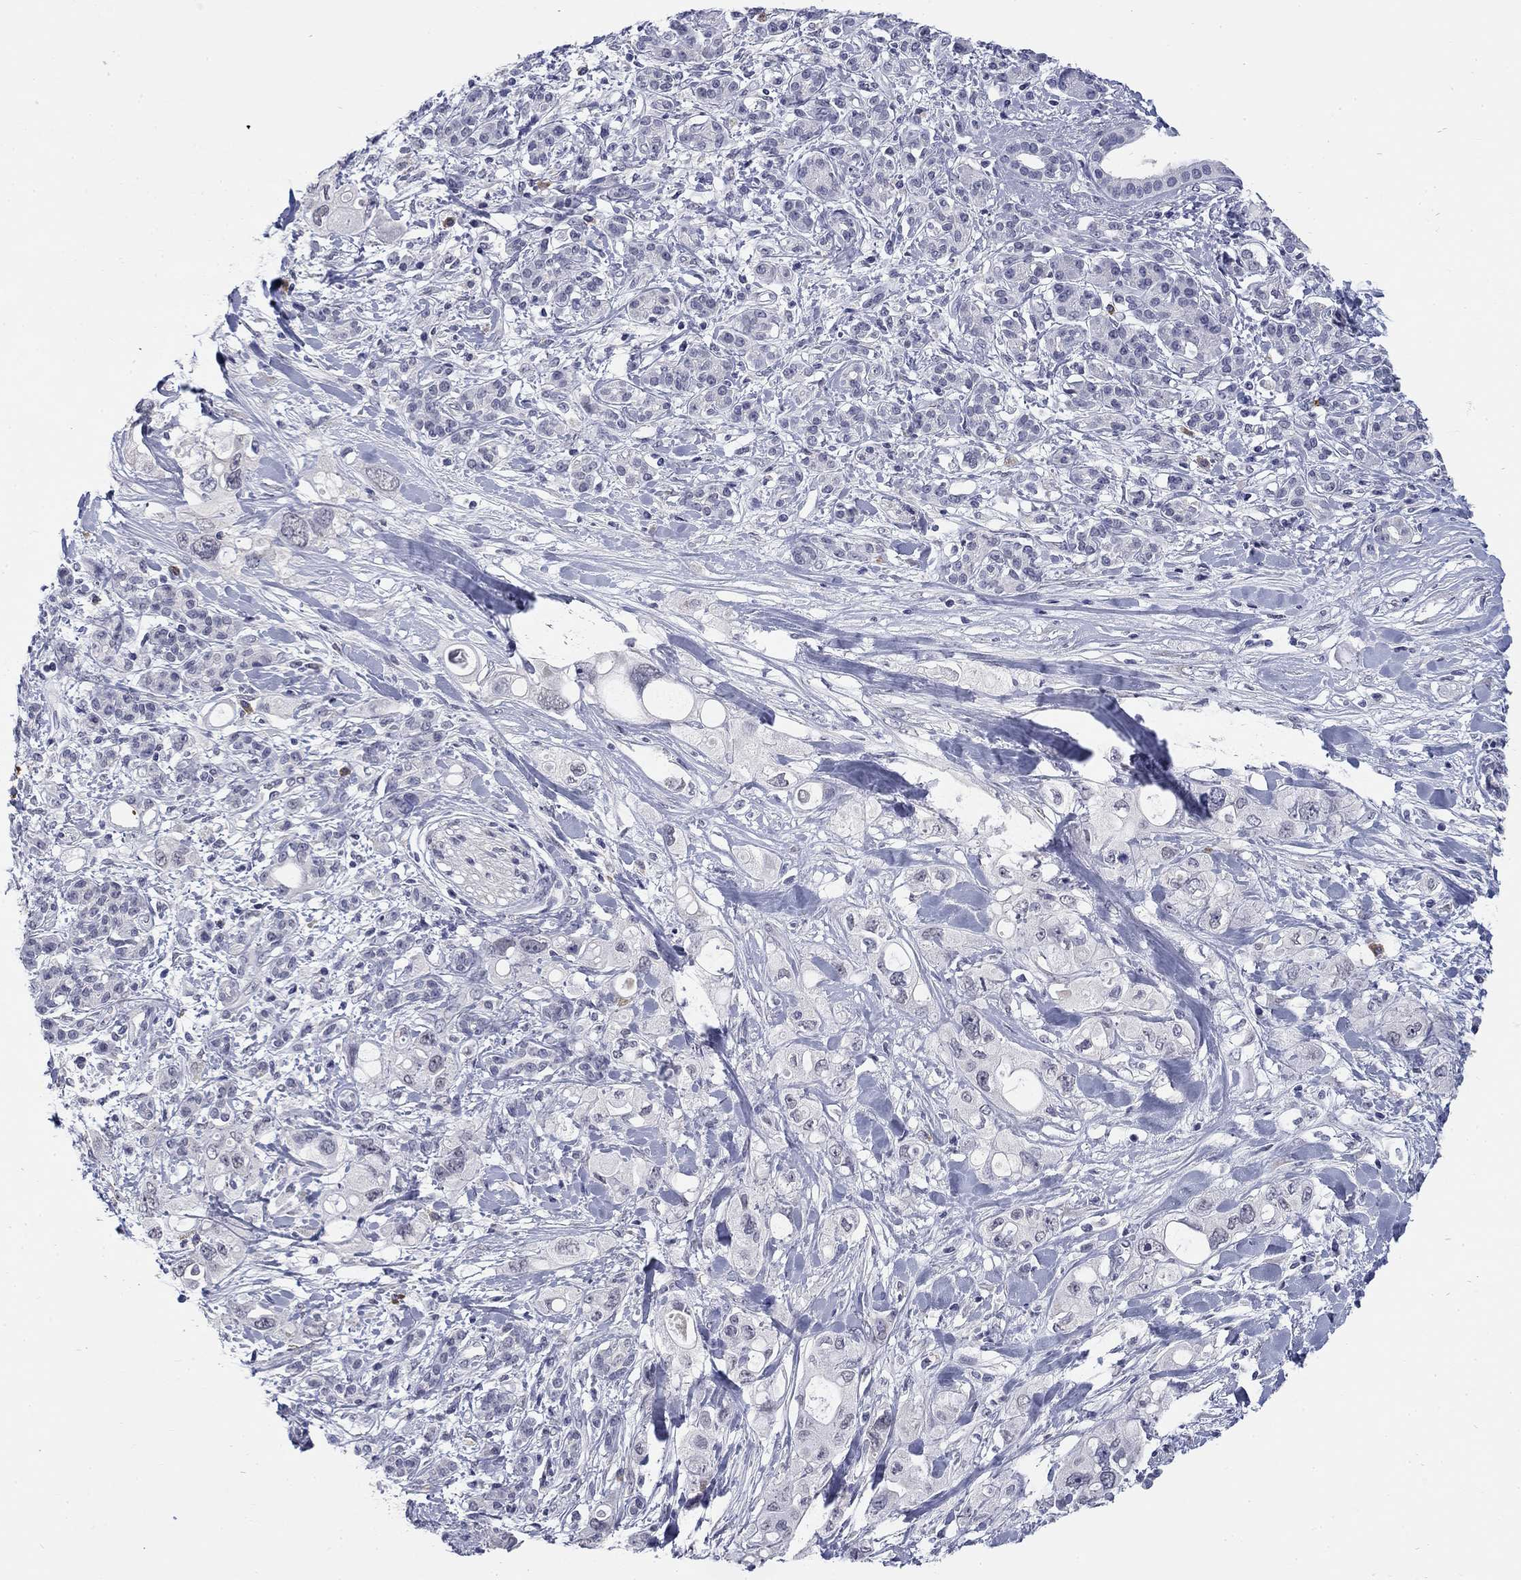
{"staining": {"intensity": "negative", "quantity": "none", "location": "none"}, "tissue": "pancreatic cancer", "cell_type": "Tumor cells", "image_type": "cancer", "snomed": [{"axis": "morphology", "description": "Adenocarcinoma, NOS"}, {"axis": "topography", "description": "Pancreas"}], "caption": "Tumor cells show no significant positivity in pancreatic cancer (adenocarcinoma). Brightfield microscopy of immunohistochemistry (IHC) stained with DAB (3,3'-diaminobenzidine) (brown) and hematoxylin (blue), captured at high magnification.", "gene": "ECEL1", "patient": {"sex": "female", "age": 56}}